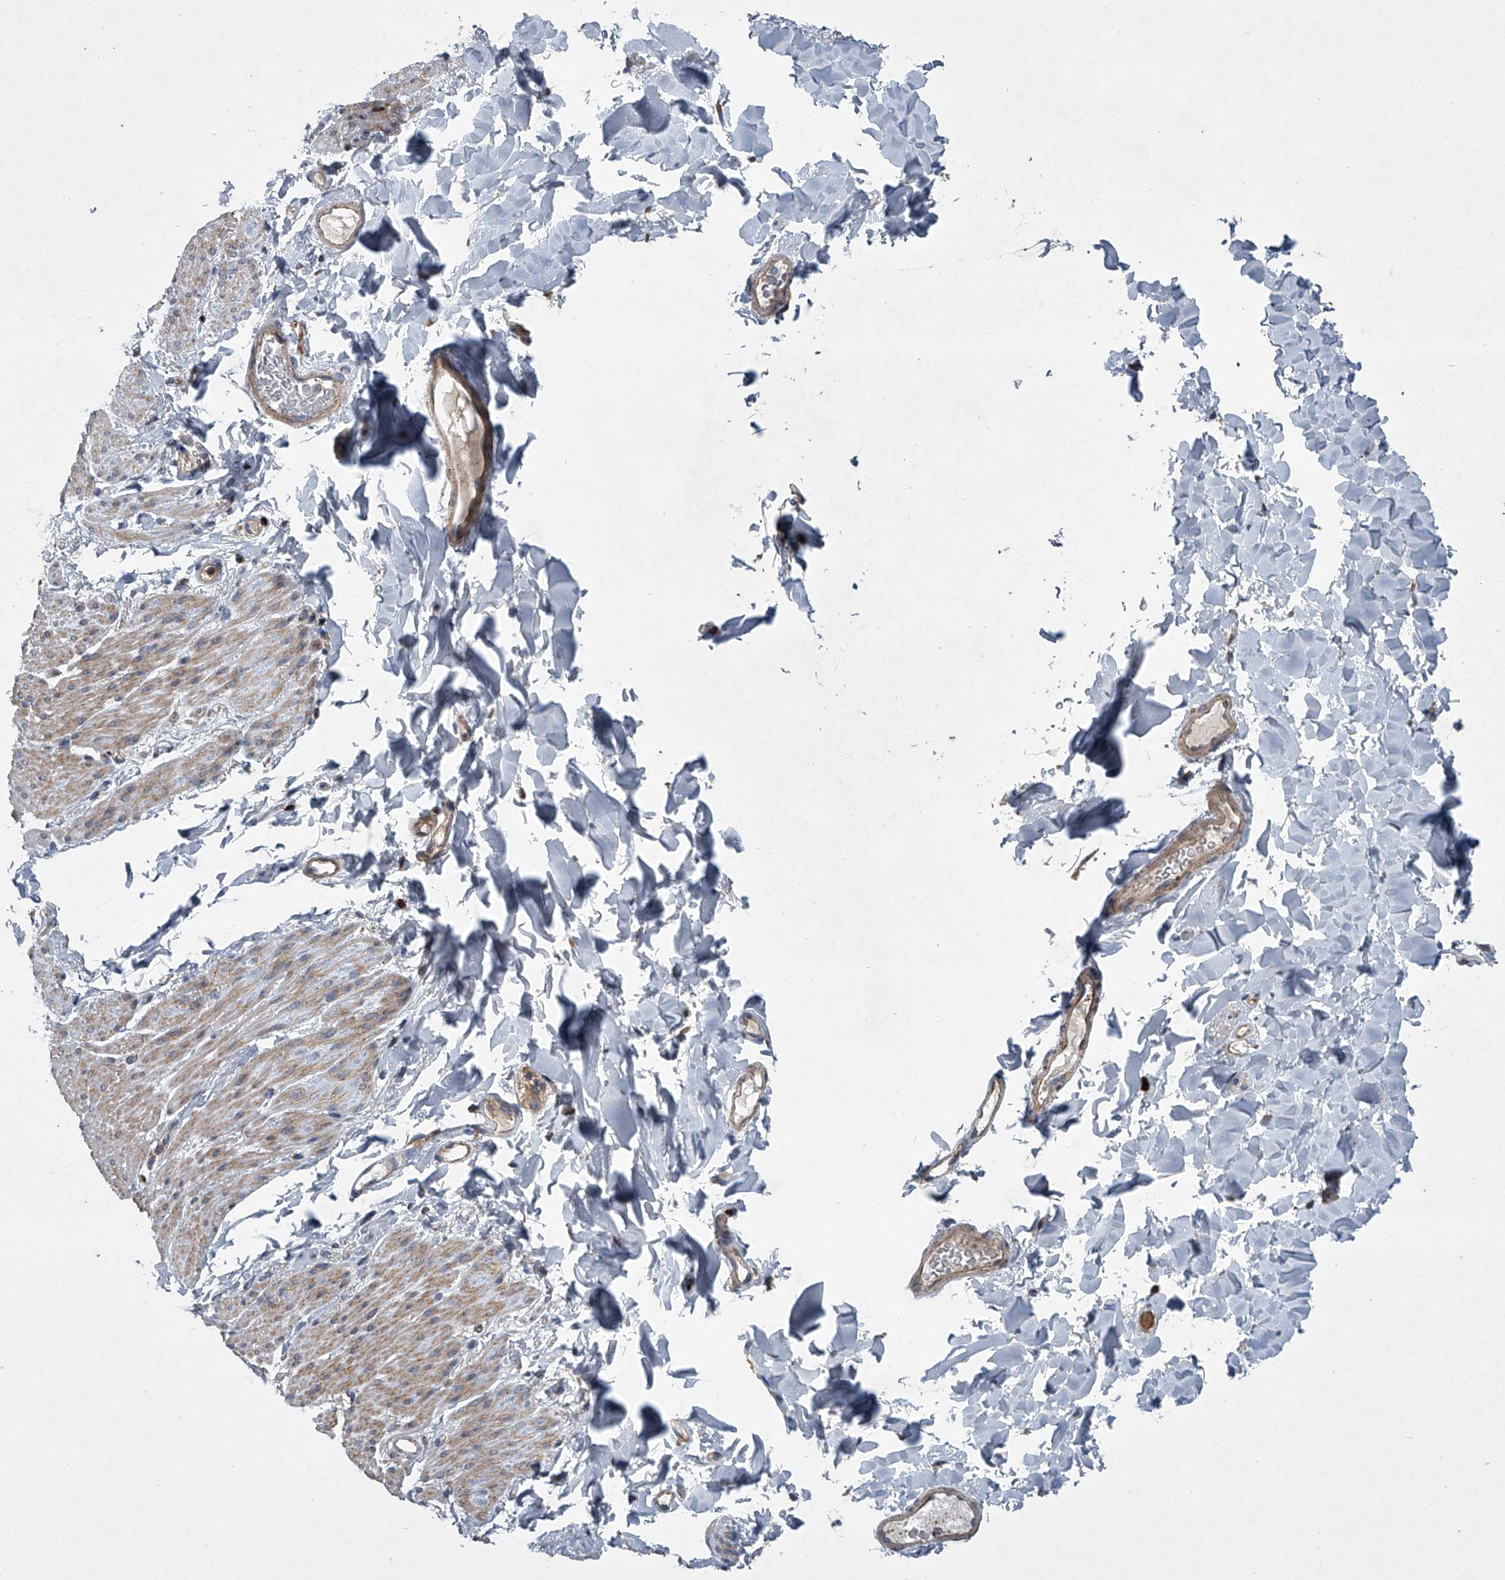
{"staining": {"intensity": "weak", "quantity": "25%-75%", "location": "cytoplasmic/membranous"}, "tissue": "smooth muscle", "cell_type": "Smooth muscle cells", "image_type": "normal", "snomed": [{"axis": "morphology", "description": "Normal tissue, NOS"}, {"axis": "topography", "description": "Colon"}, {"axis": "topography", "description": "Peripheral nerve tissue"}], "caption": "Protein staining reveals weak cytoplasmic/membranous staining in about 25%-75% of smooth muscle cells in unremarkable smooth muscle.", "gene": "STRADA", "patient": {"sex": "female", "age": 61}}